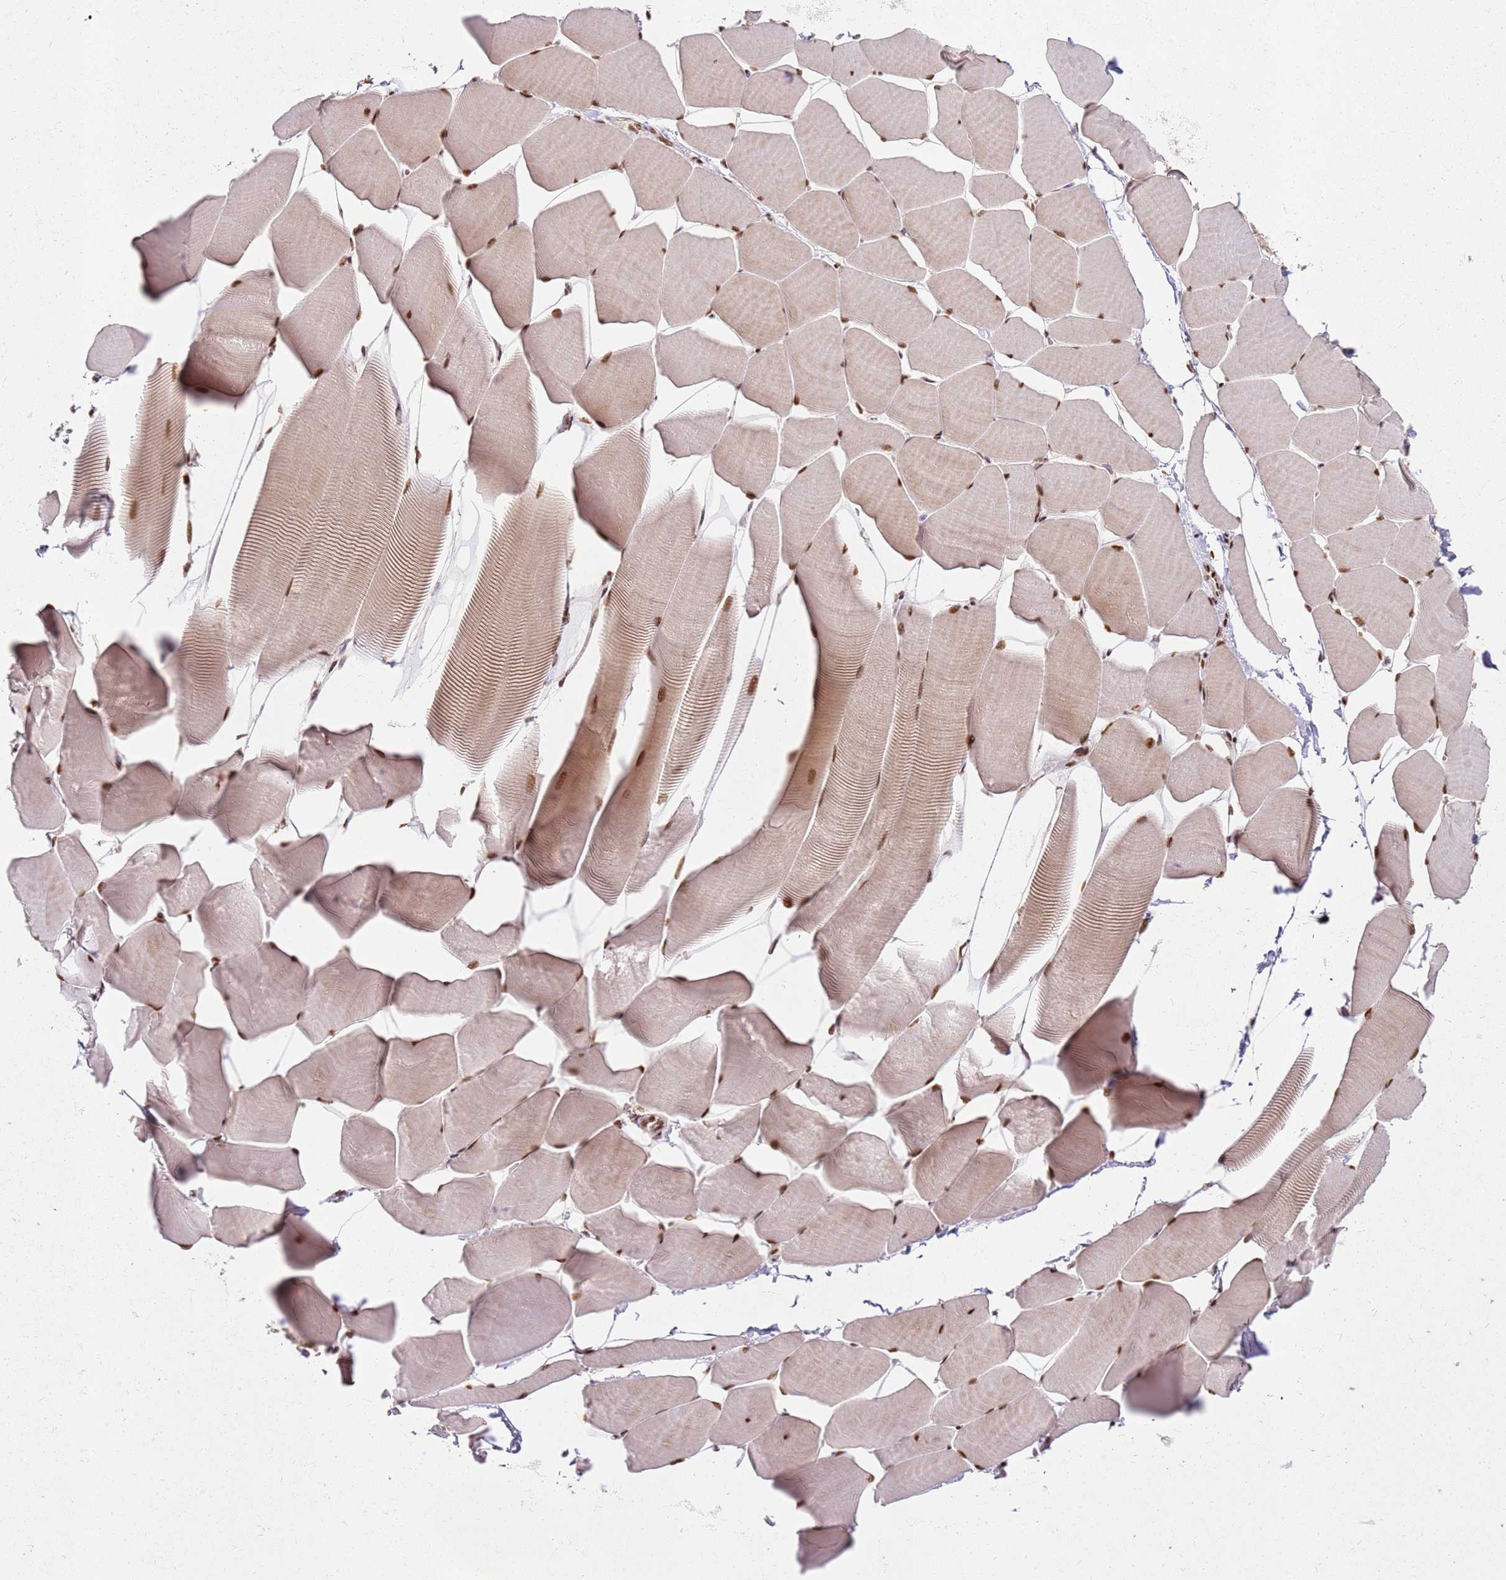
{"staining": {"intensity": "moderate", "quantity": ">75%", "location": "cytoplasmic/membranous,nuclear"}, "tissue": "skeletal muscle", "cell_type": "Myocytes", "image_type": "normal", "snomed": [{"axis": "morphology", "description": "Normal tissue, NOS"}, {"axis": "topography", "description": "Skeletal muscle"}], "caption": "Protein analysis of normal skeletal muscle displays moderate cytoplasmic/membranous,nuclear staining in approximately >75% of myocytes.", "gene": "TENT4A", "patient": {"sex": "male", "age": 25}}